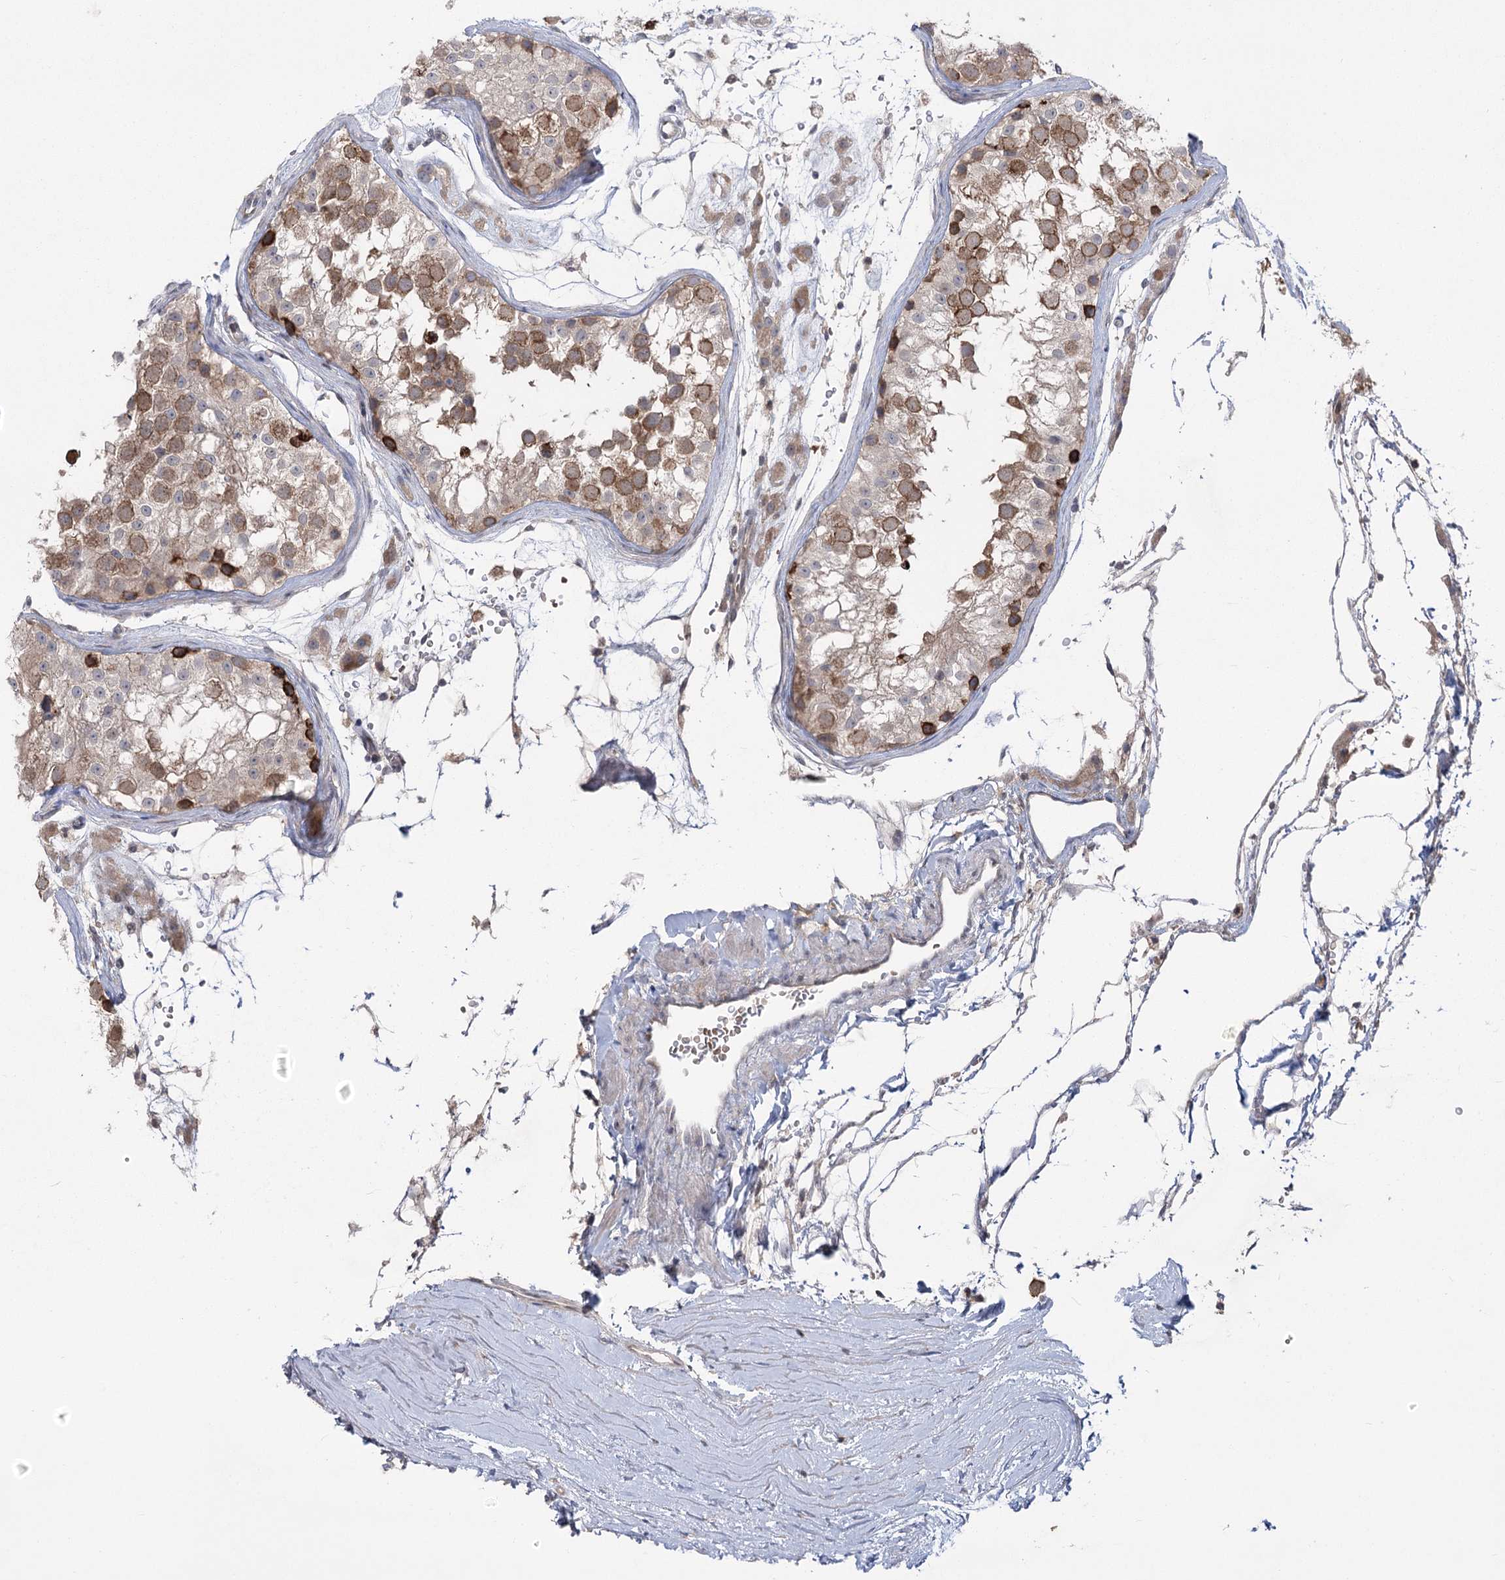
{"staining": {"intensity": "strong", "quantity": "25%-75%", "location": "cytoplasmic/membranous,nuclear"}, "tissue": "testis", "cell_type": "Cells in seminiferous ducts", "image_type": "normal", "snomed": [{"axis": "morphology", "description": "Normal tissue, NOS"}, {"axis": "morphology", "description": "Adenocarcinoma, metastatic, NOS"}, {"axis": "topography", "description": "Testis"}], "caption": "Unremarkable testis exhibits strong cytoplasmic/membranous,nuclear positivity in approximately 25%-75% of cells in seminiferous ducts (DAB IHC with brightfield microscopy, high magnification)..", "gene": "PLEKHA5", "patient": {"sex": "male", "age": 26}}